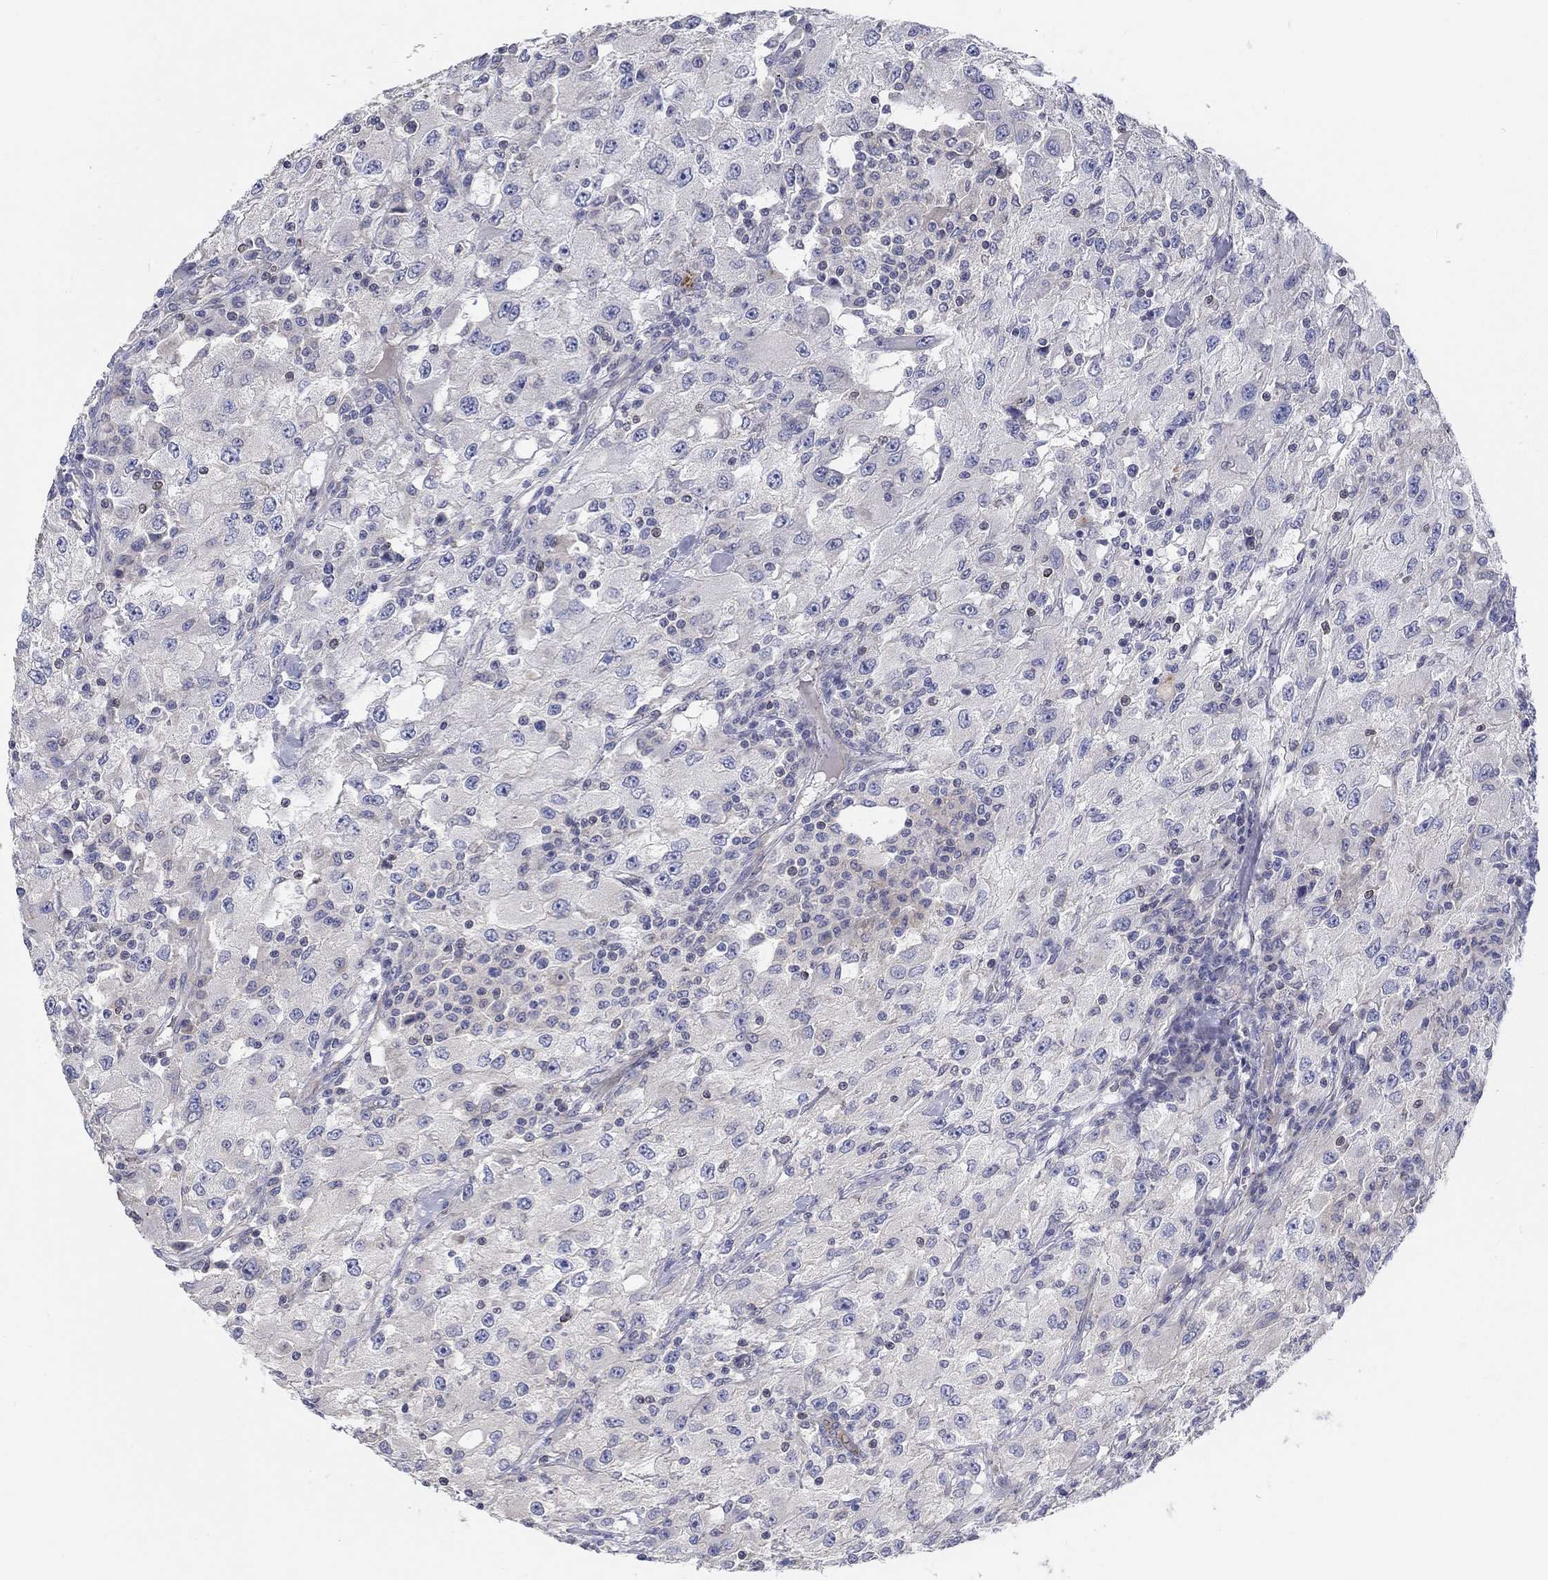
{"staining": {"intensity": "negative", "quantity": "none", "location": "none"}, "tissue": "renal cancer", "cell_type": "Tumor cells", "image_type": "cancer", "snomed": [{"axis": "morphology", "description": "Adenocarcinoma, NOS"}, {"axis": "topography", "description": "Kidney"}], "caption": "The image demonstrates no staining of tumor cells in renal cancer.", "gene": "ERMP1", "patient": {"sex": "female", "age": 67}}